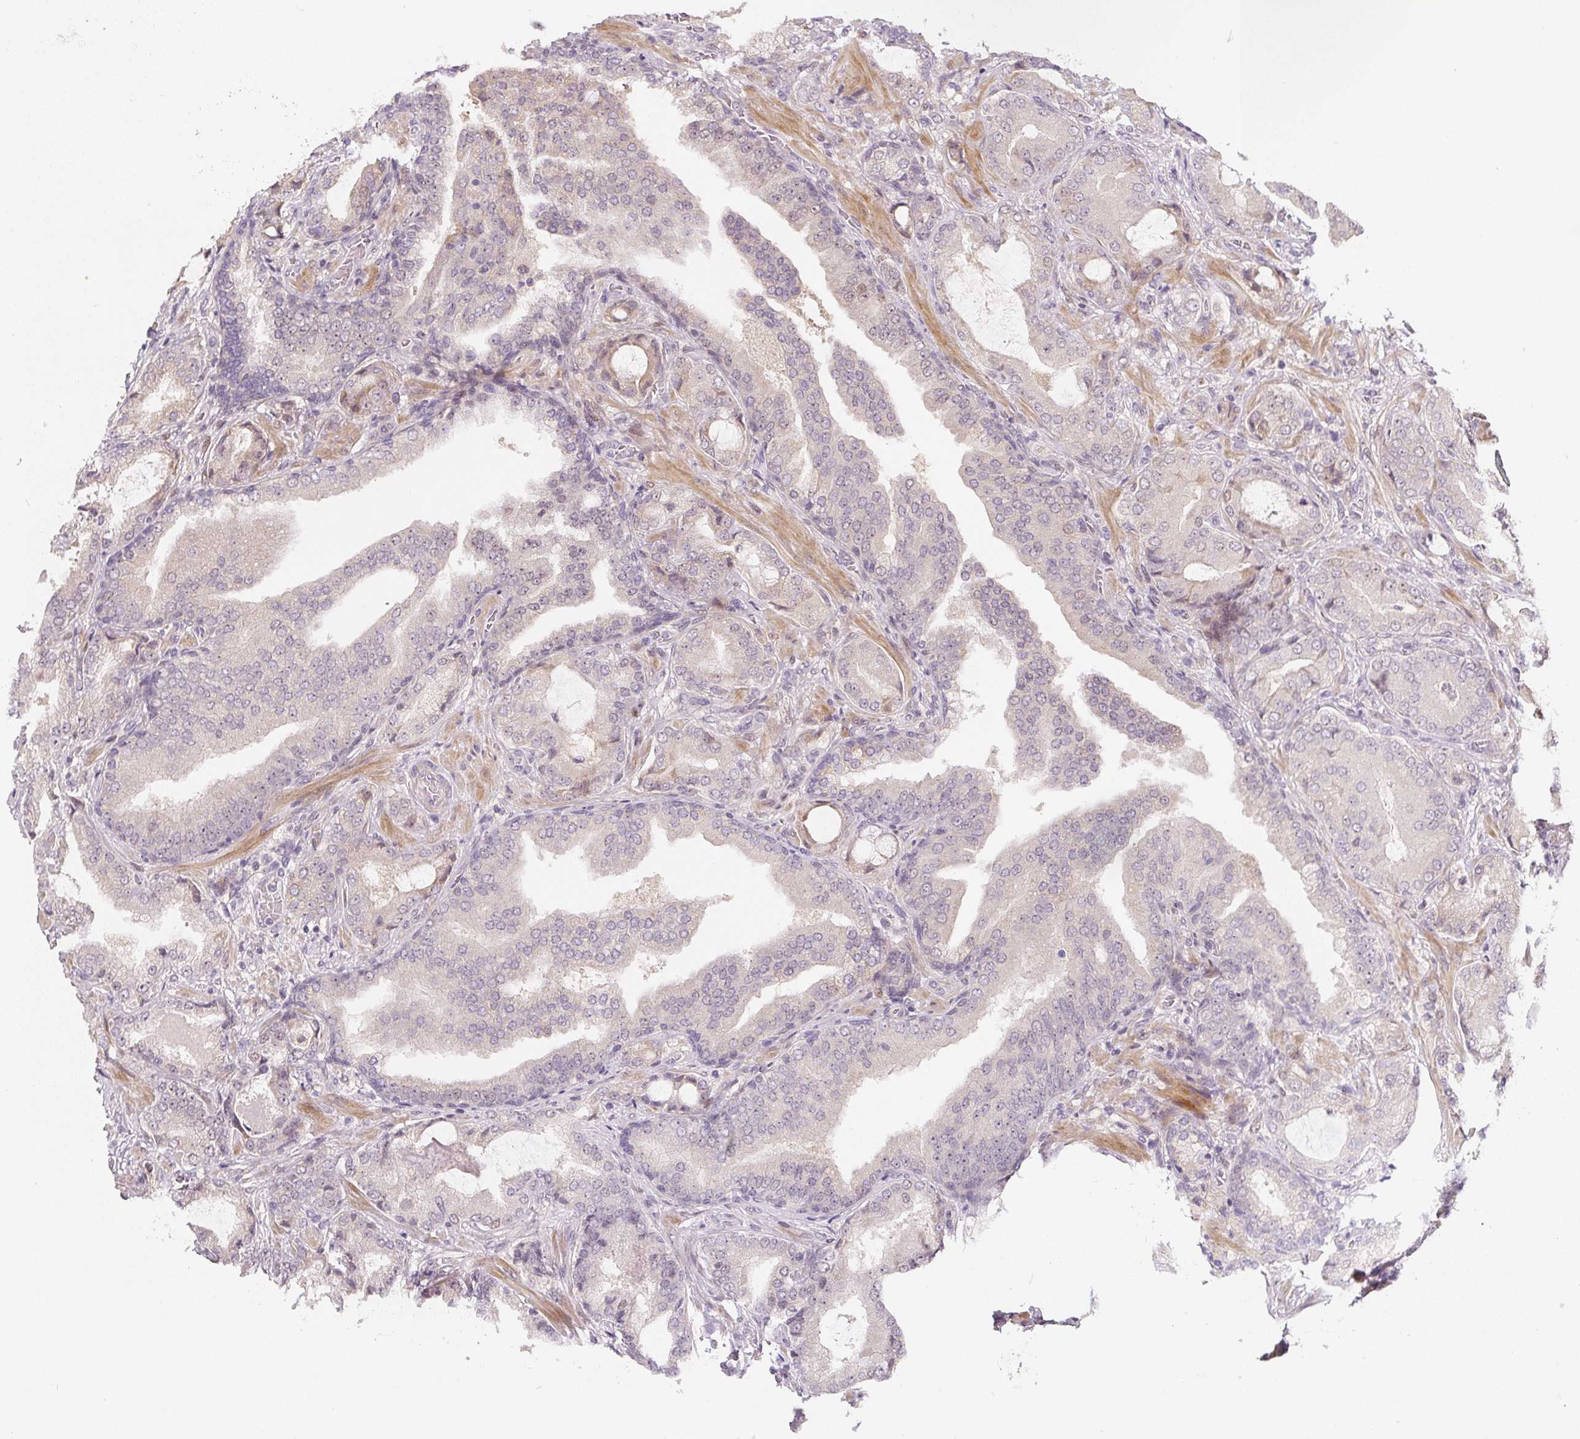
{"staining": {"intensity": "negative", "quantity": "none", "location": "none"}, "tissue": "prostate cancer", "cell_type": "Tumor cells", "image_type": "cancer", "snomed": [{"axis": "morphology", "description": "Adenocarcinoma, High grade"}, {"axis": "topography", "description": "Prostate"}], "caption": "A histopathology image of prostate high-grade adenocarcinoma stained for a protein shows no brown staining in tumor cells.", "gene": "PWWP3B", "patient": {"sex": "male", "age": 68}}